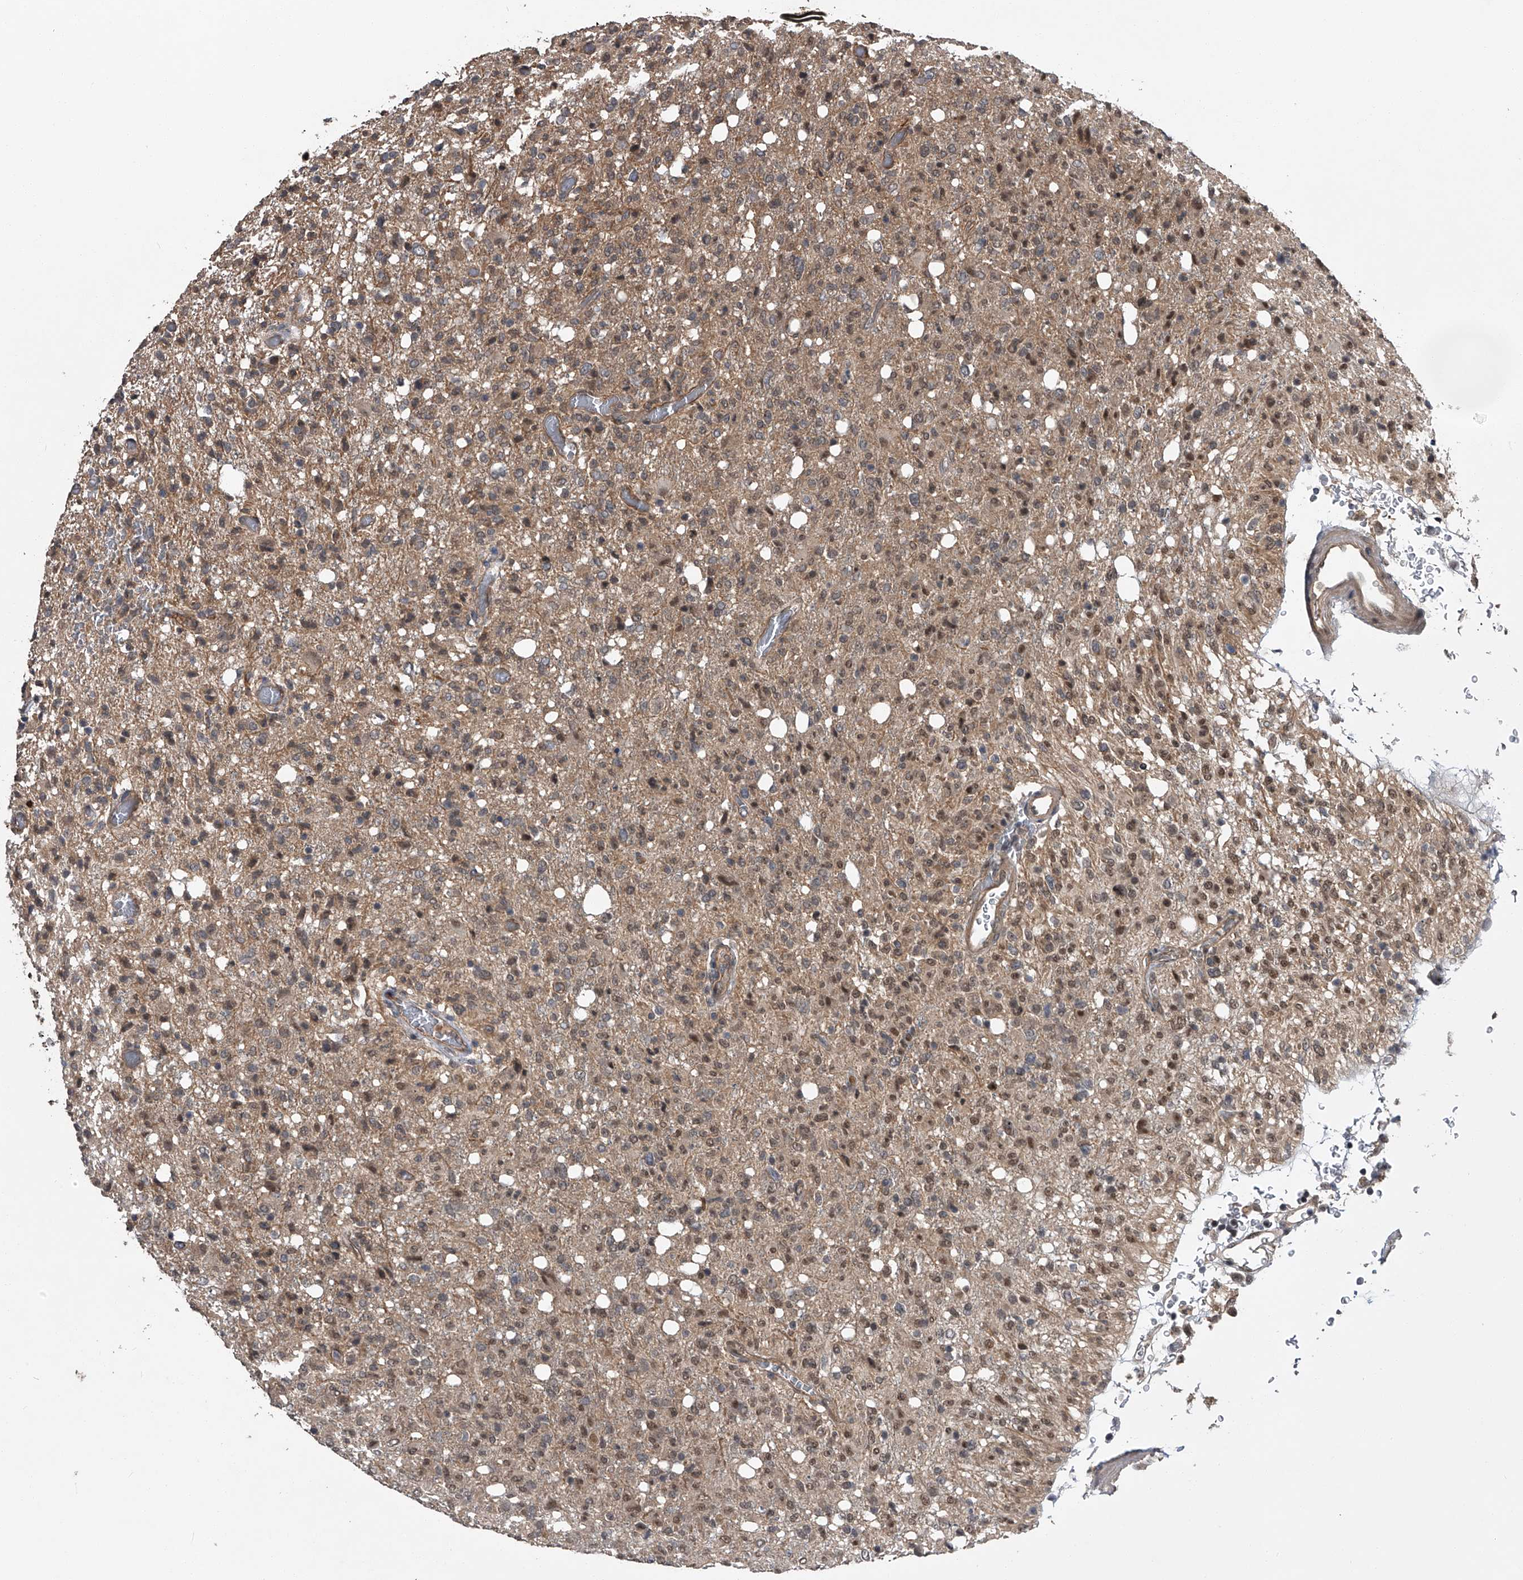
{"staining": {"intensity": "moderate", "quantity": ">75%", "location": "nuclear"}, "tissue": "glioma", "cell_type": "Tumor cells", "image_type": "cancer", "snomed": [{"axis": "morphology", "description": "Glioma, malignant, High grade"}, {"axis": "topography", "description": "Brain"}], "caption": "The photomicrograph reveals staining of high-grade glioma (malignant), revealing moderate nuclear protein positivity (brown color) within tumor cells.", "gene": "SLC12A8", "patient": {"sex": "female", "age": 57}}